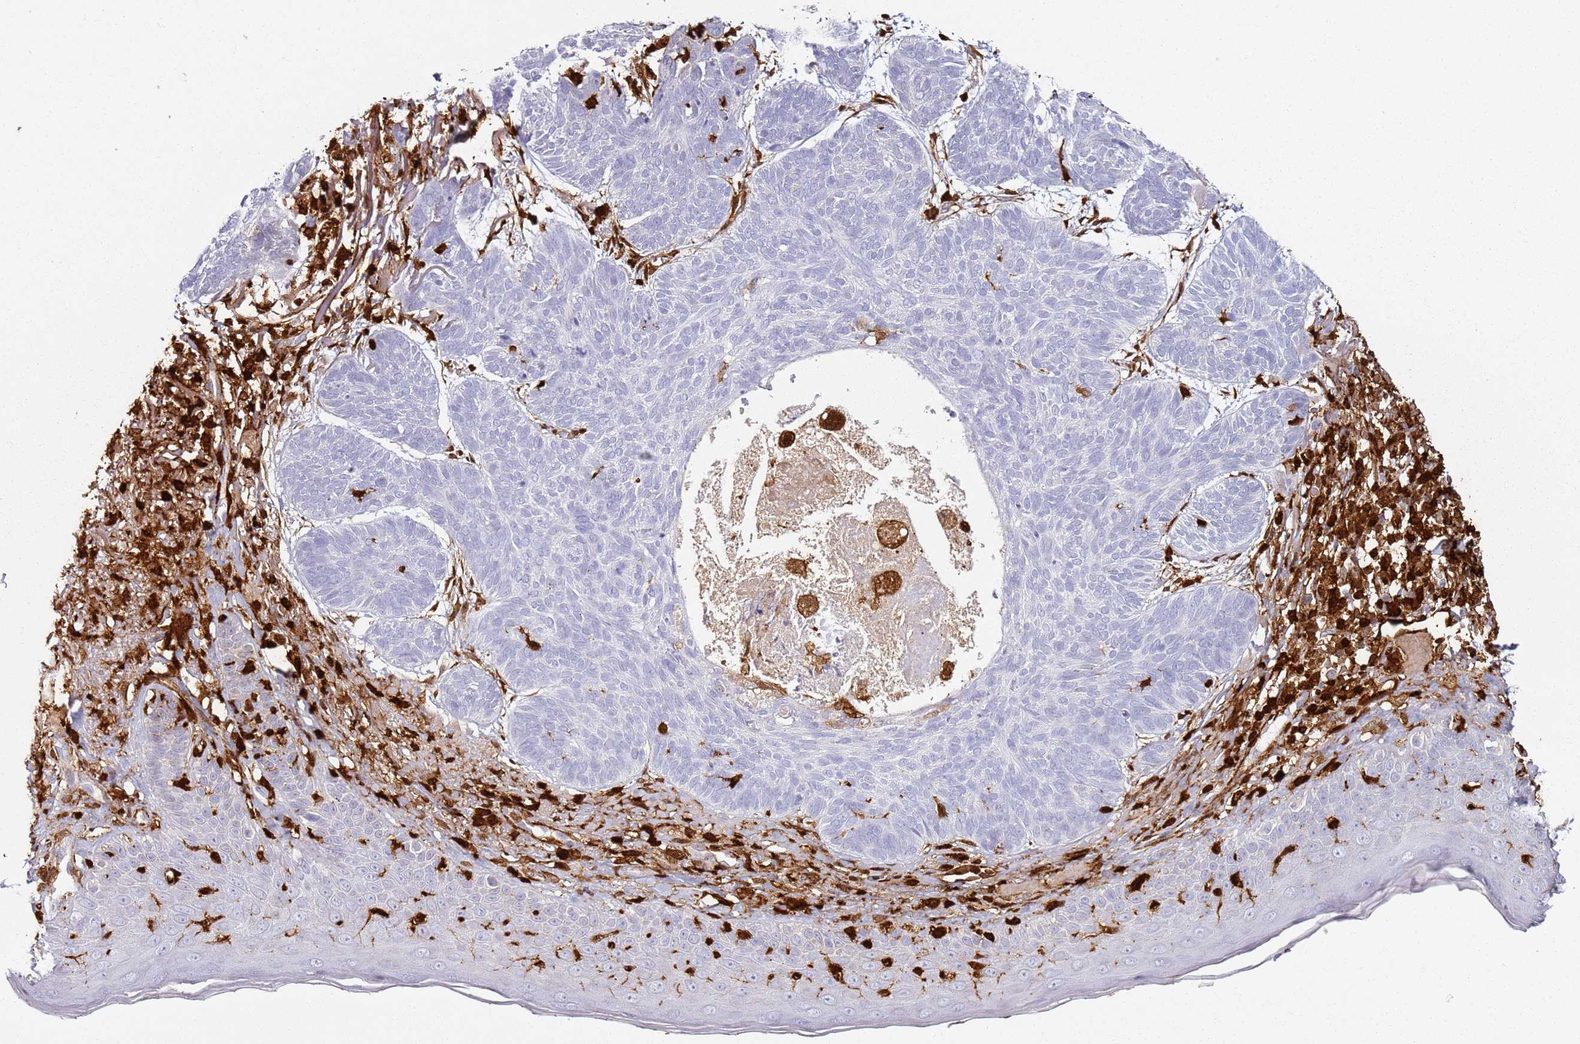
{"staining": {"intensity": "negative", "quantity": "none", "location": "none"}, "tissue": "skin cancer", "cell_type": "Tumor cells", "image_type": "cancer", "snomed": [{"axis": "morphology", "description": "Normal tissue, NOS"}, {"axis": "morphology", "description": "Basal cell carcinoma"}, {"axis": "topography", "description": "Skin"}], "caption": "Tumor cells are negative for brown protein staining in skin basal cell carcinoma. Brightfield microscopy of IHC stained with DAB (brown) and hematoxylin (blue), captured at high magnification.", "gene": "S100A4", "patient": {"sex": "male", "age": 66}}